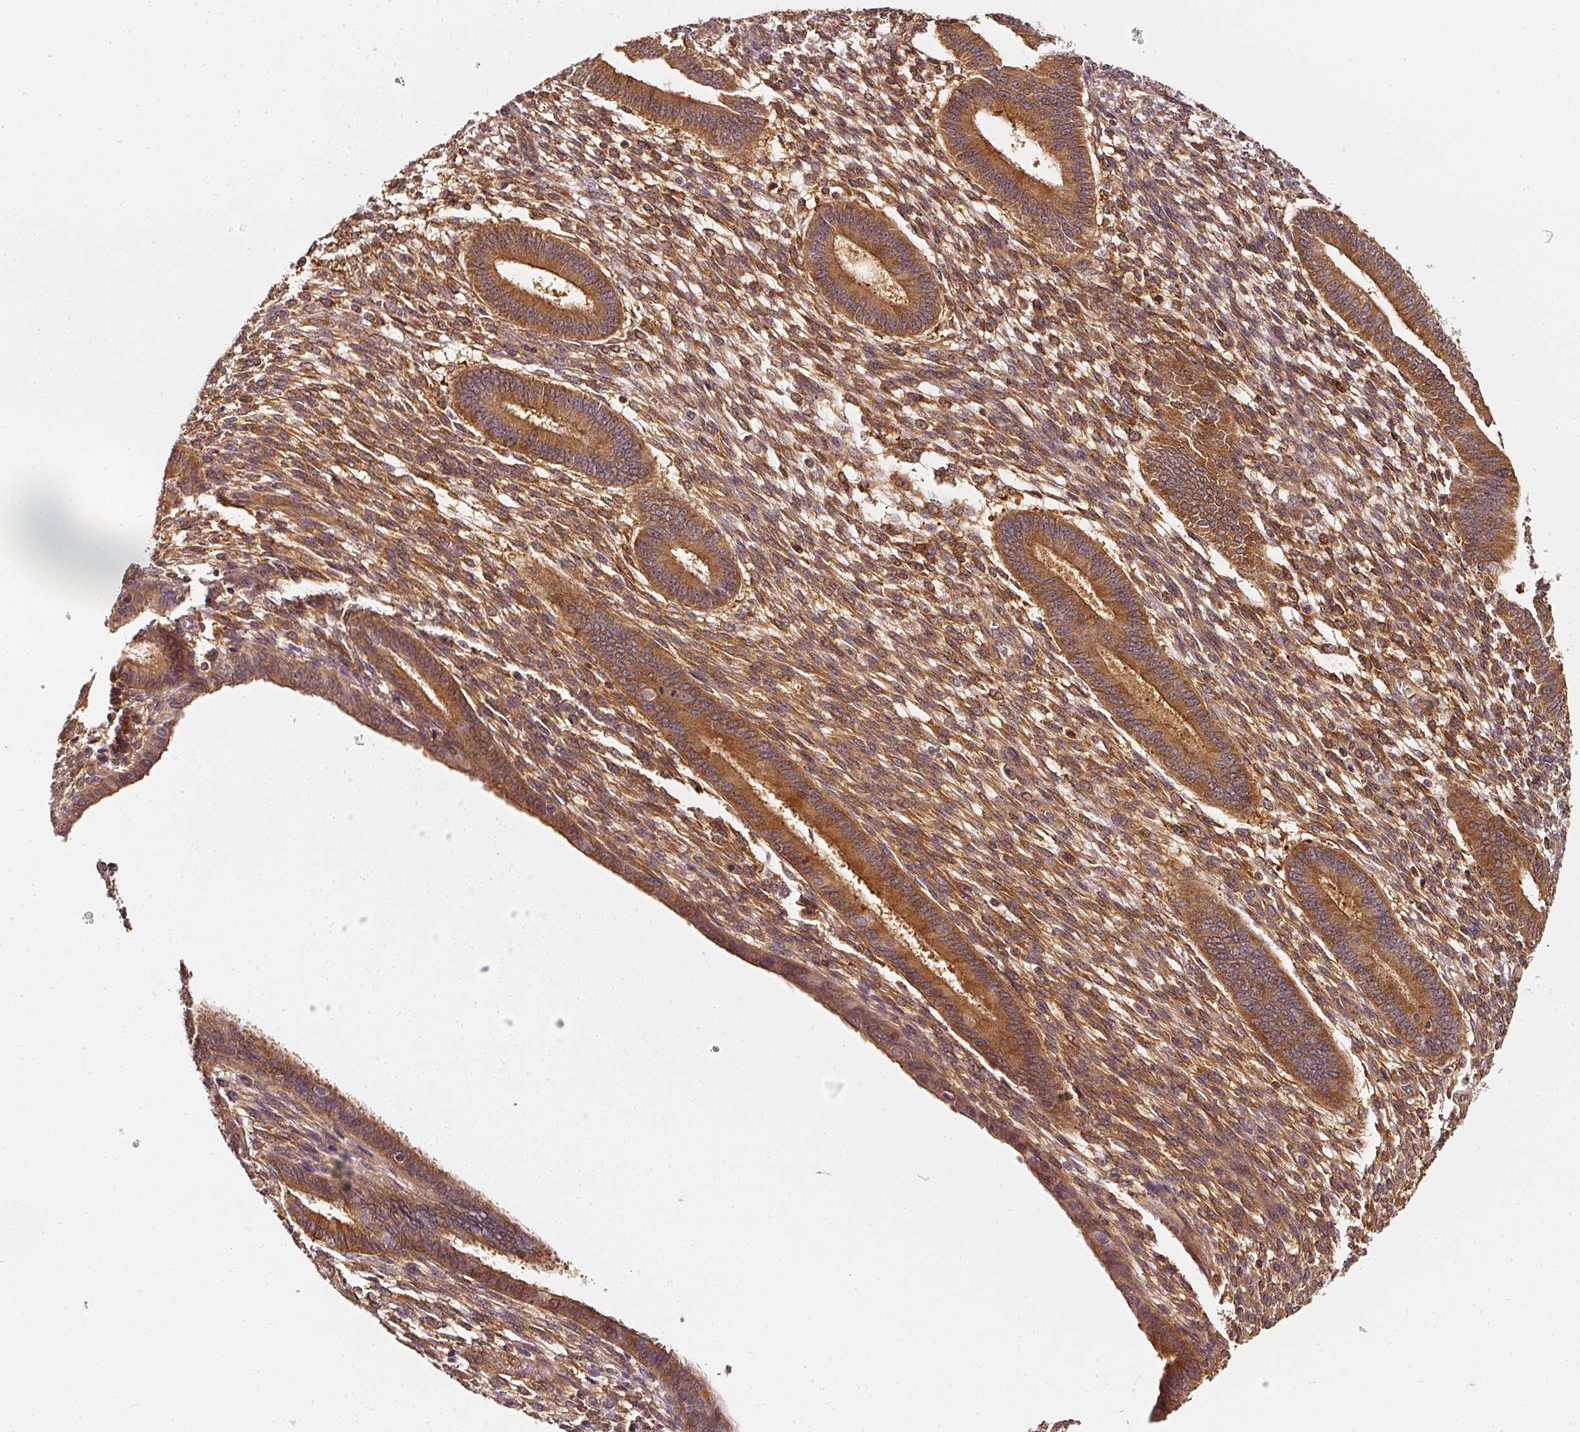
{"staining": {"intensity": "moderate", "quantity": ">75%", "location": "cytoplasmic/membranous"}, "tissue": "endometrium", "cell_type": "Cells in endometrial stroma", "image_type": "normal", "snomed": [{"axis": "morphology", "description": "Normal tissue, NOS"}, {"axis": "topography", "description": "Endometrium"}], "caption": "Immunohistochemistry image of normal endometrium stained for a protein (brown), which exhibits medium levels of moderate cytoplasmic/membranous expression in approximately >75% of cells in endometrial stroma.", "gene": "ASMTL", "patient": {"sex": "female", "age": 36}}